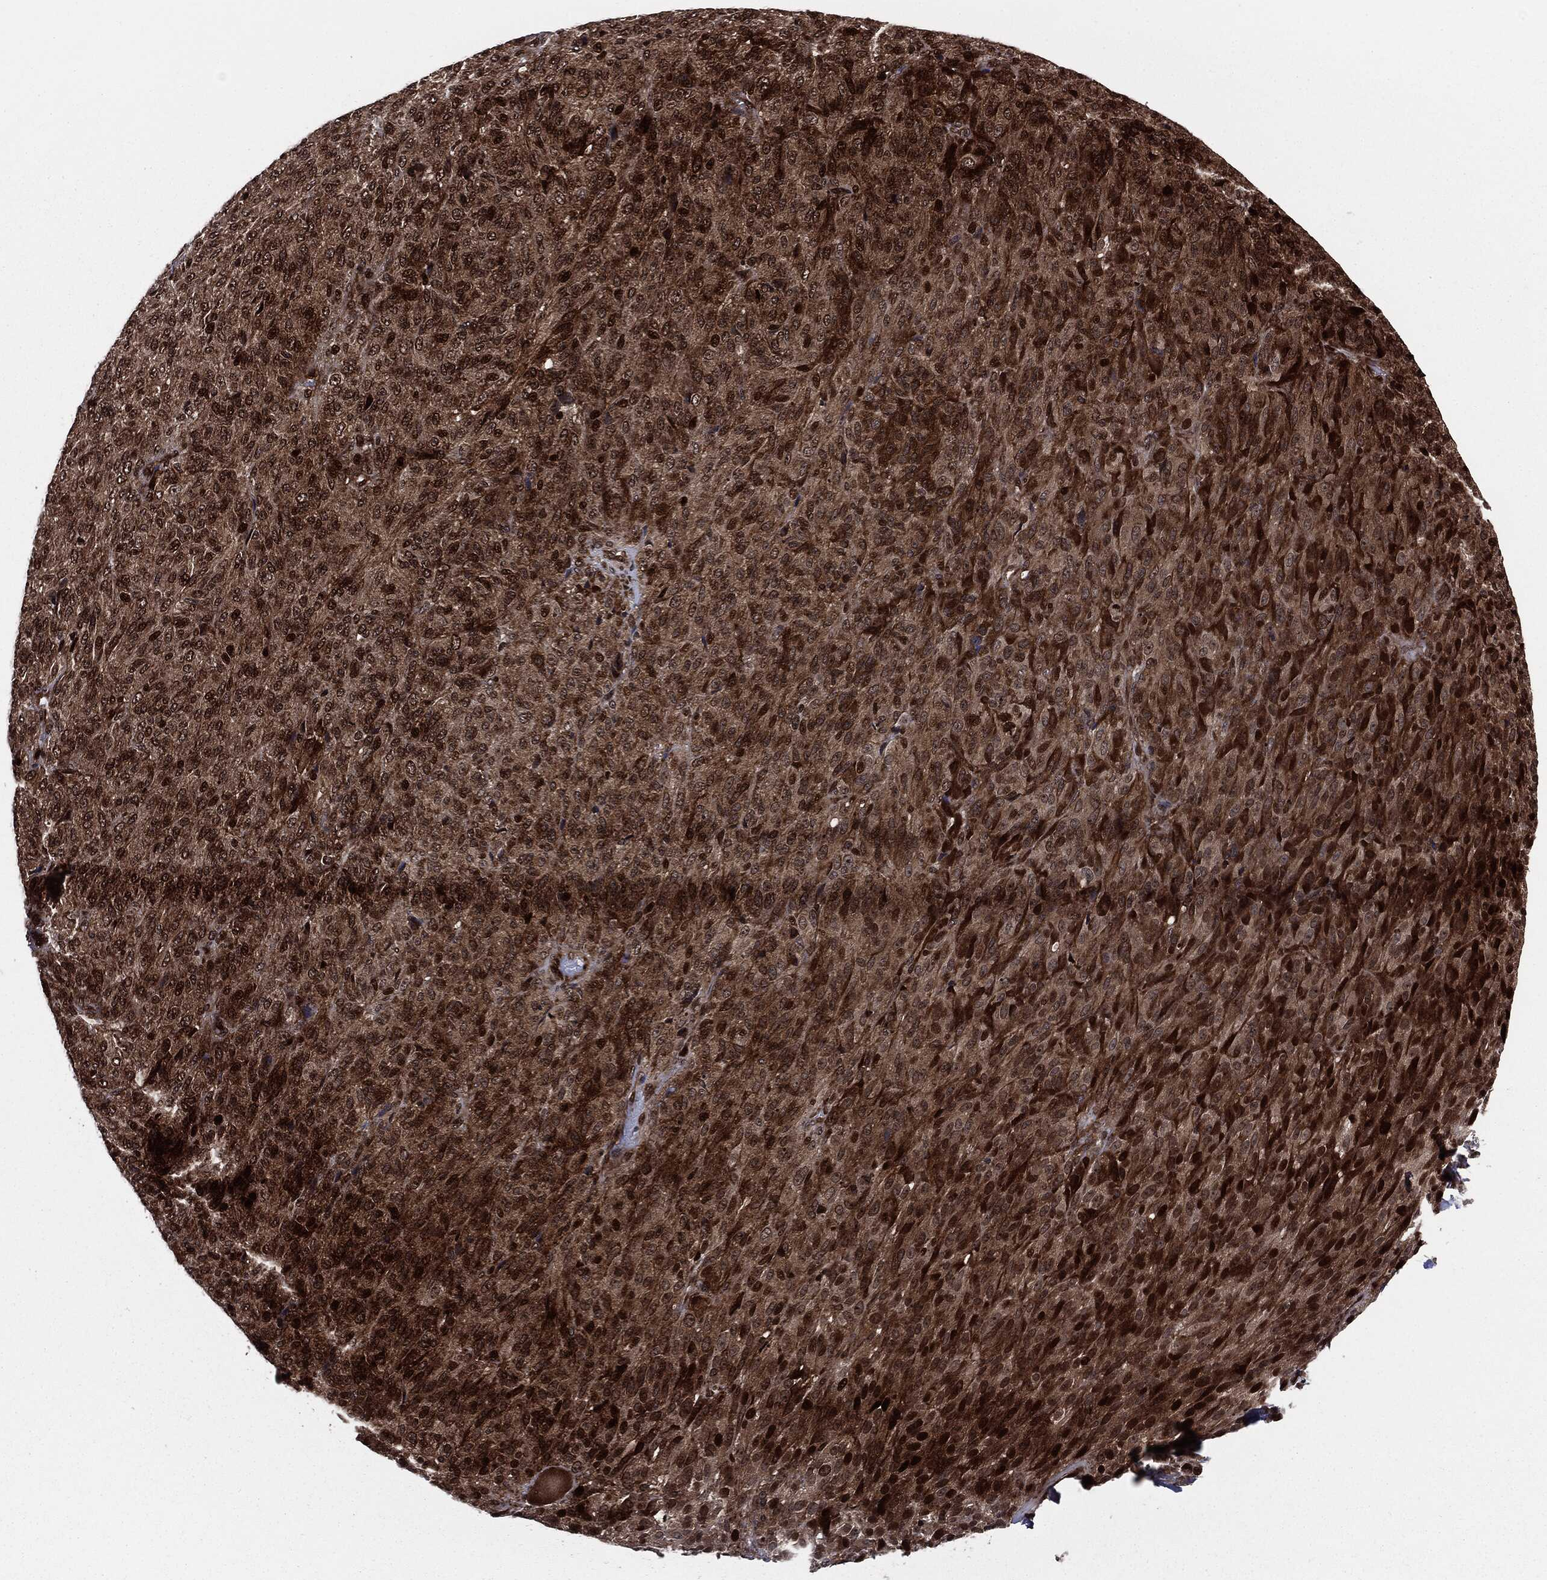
{"staining": {"intensity": "strong", "quantity": "<25%", "location": "cytoplasmic/membranous,nuclear"}, "tissue": "melanoma", "cell_type": "Tumor cells", "image_type": "cancer", "snomed": [{"axis": "morphology", "description": "Malignant melanoma, Metastatic site"}, {"axis": "topography", "description": "Brain"}], "caption": "Tumor cells show strong cytoplasmic/membranous and nuclear expression in about <25% of cells in melanoma. The protein is stained brown, and the nuclei are stained in blue (DAB (3,3'-diaminobenzidine) IHC with brightfield microscopy, high magnification).", "gene": "SMAD4", "patient": {"sex": "female", "age": 56}}